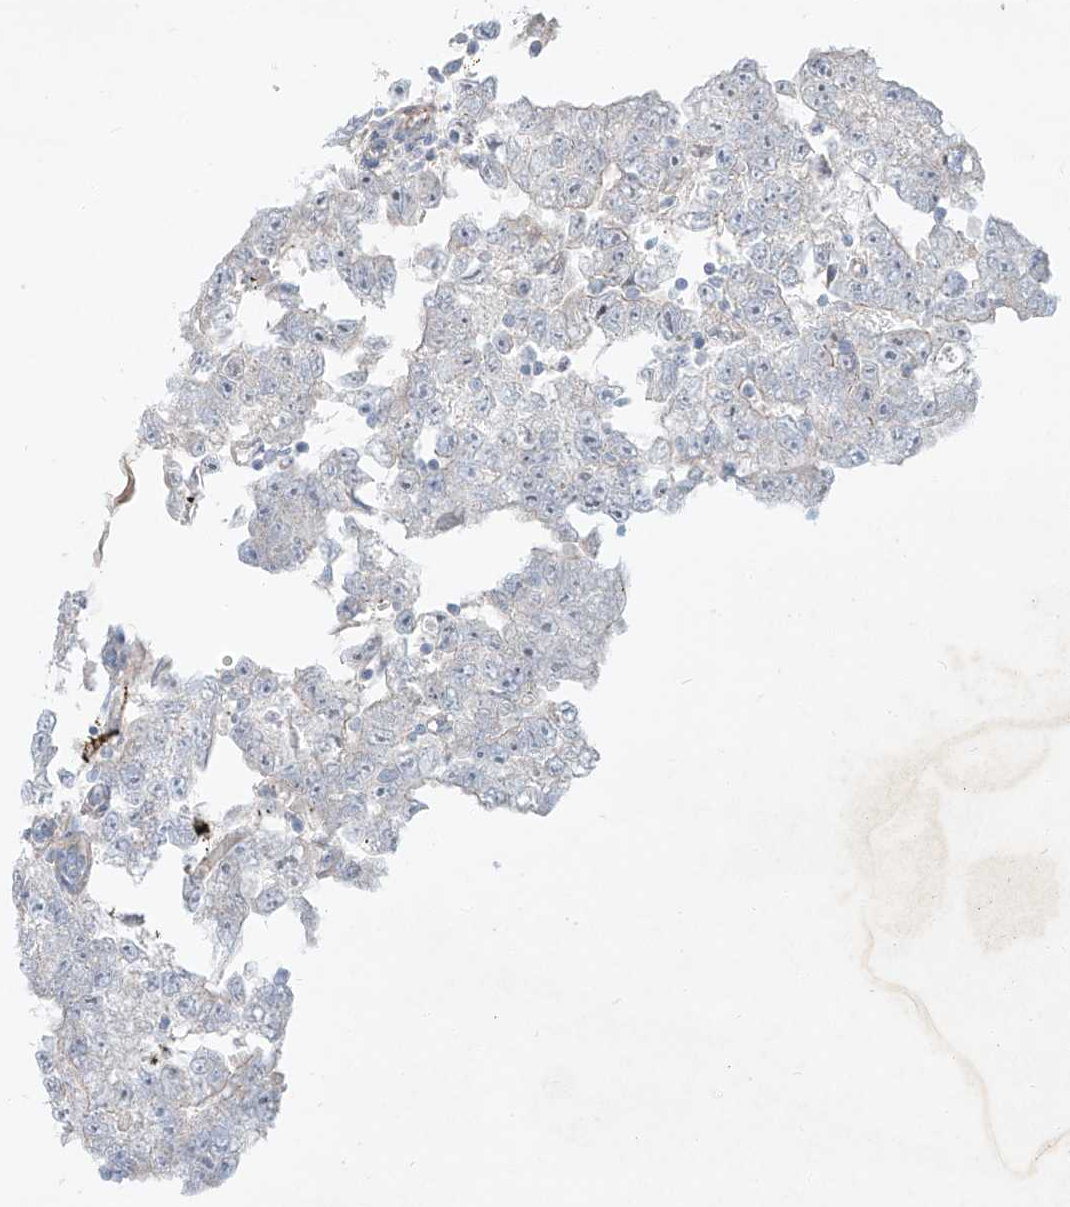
{"staining": {"intensity": "negative", "quantity": "none", "location": "none"}, "tissue": "testis cancer", "cell_type": "Tumor cells", "image_type": "cancer", "snomed": [{"axis": "morphology", "description": "Carcinoma, Embryonal, NOS"}, {"axis": "topography", "description": "Testis"}], "caption": "Immunohistochemical staining of testis embryonal carcinoma reveals no significant expression in tumor cells.", "gene": "AJM1", "patient": {"sex": "male", "age": 25}}